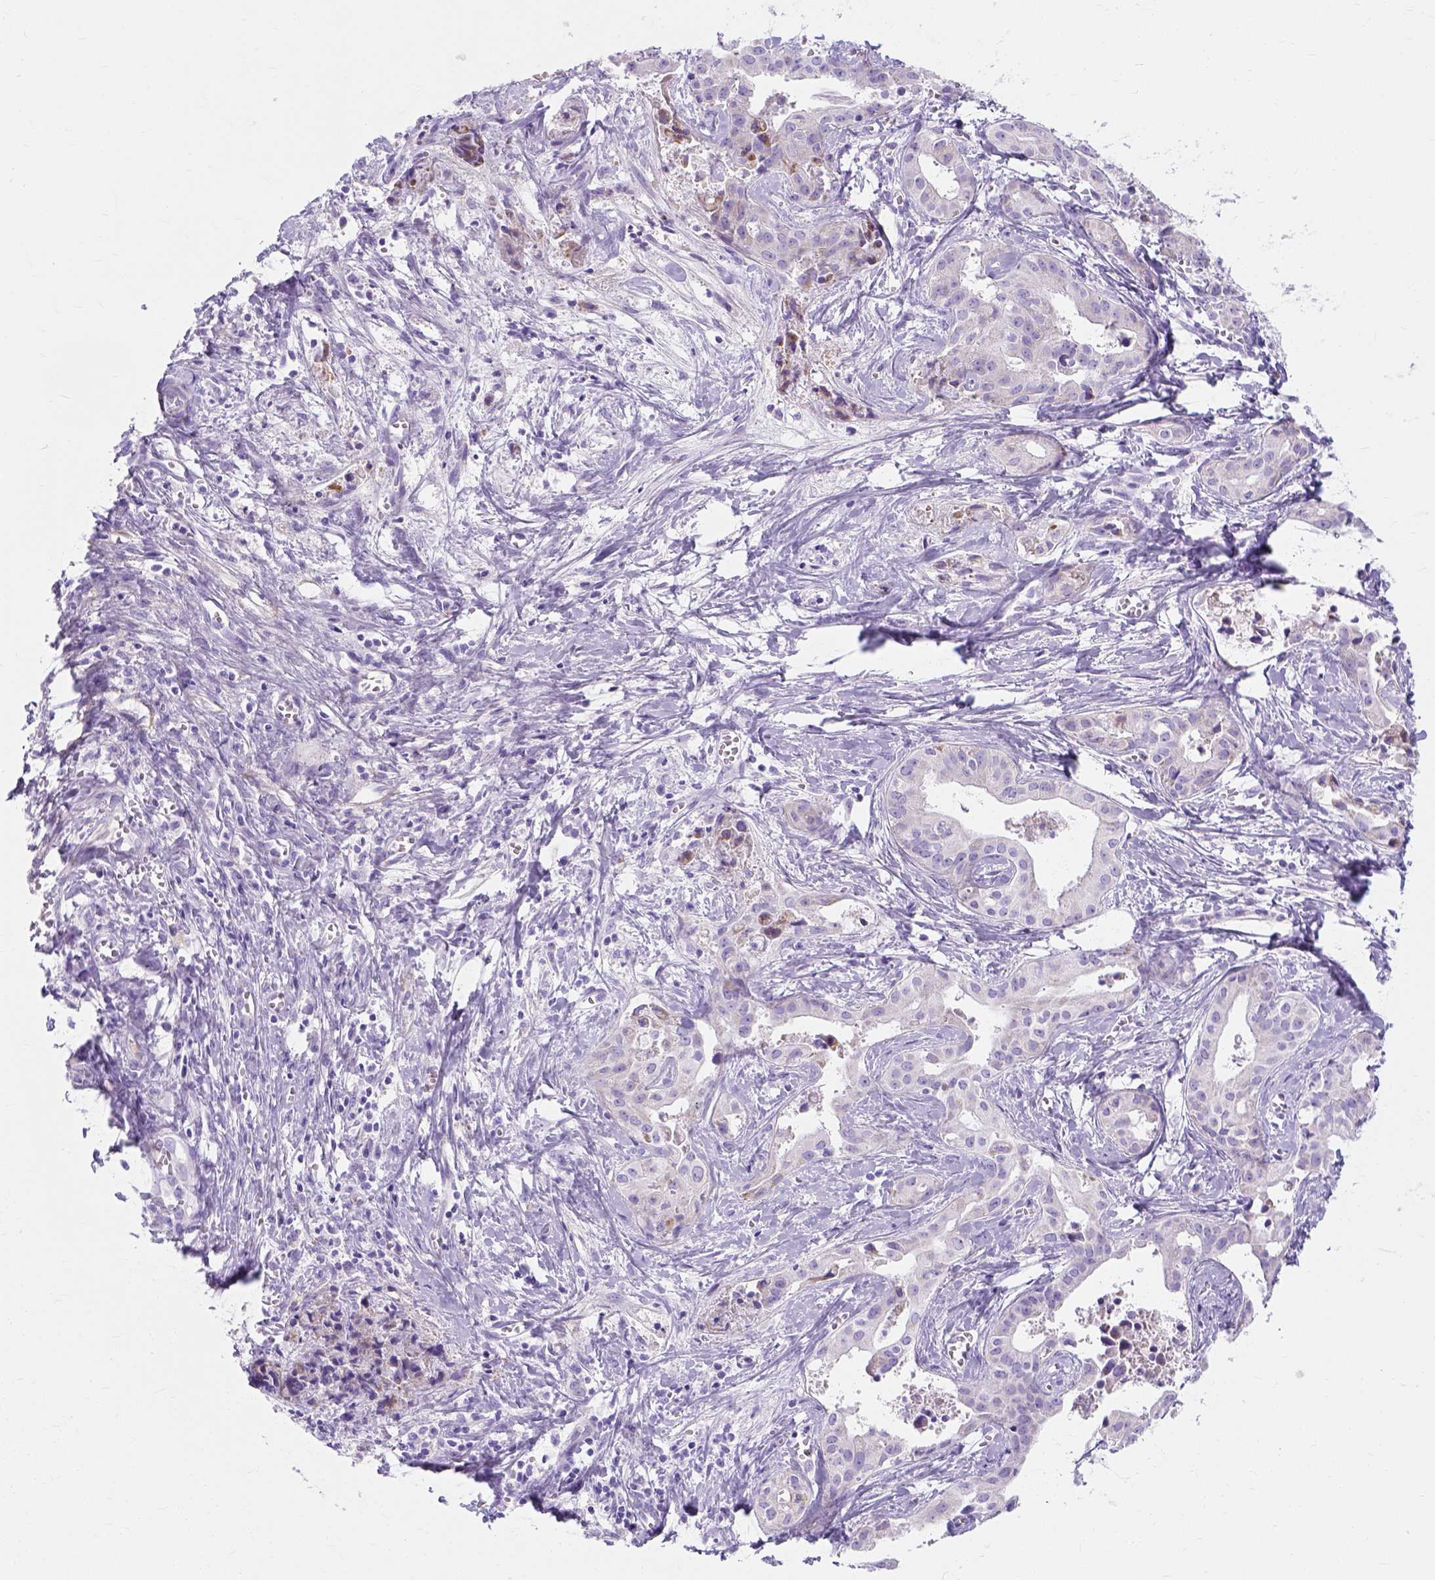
{"staining": {"intensity": "negative", "quantity": "none", "location": "none"}, "tissue": "liver cancer", "cell_type": "Tumor cells", "image_type": "cancer", "snomed": [{"axis": "morphology", "description": "Cholangiocarcinoma"}, {"axis": "topography", "description": "Liver"}], "caption": "Human liver cholangiocarcinoma stained for a protein using immunohistochemistry displays no positivity in tumor cells.", "gene": "MYH15", "patient": {"sex": "female", "age": 65}}